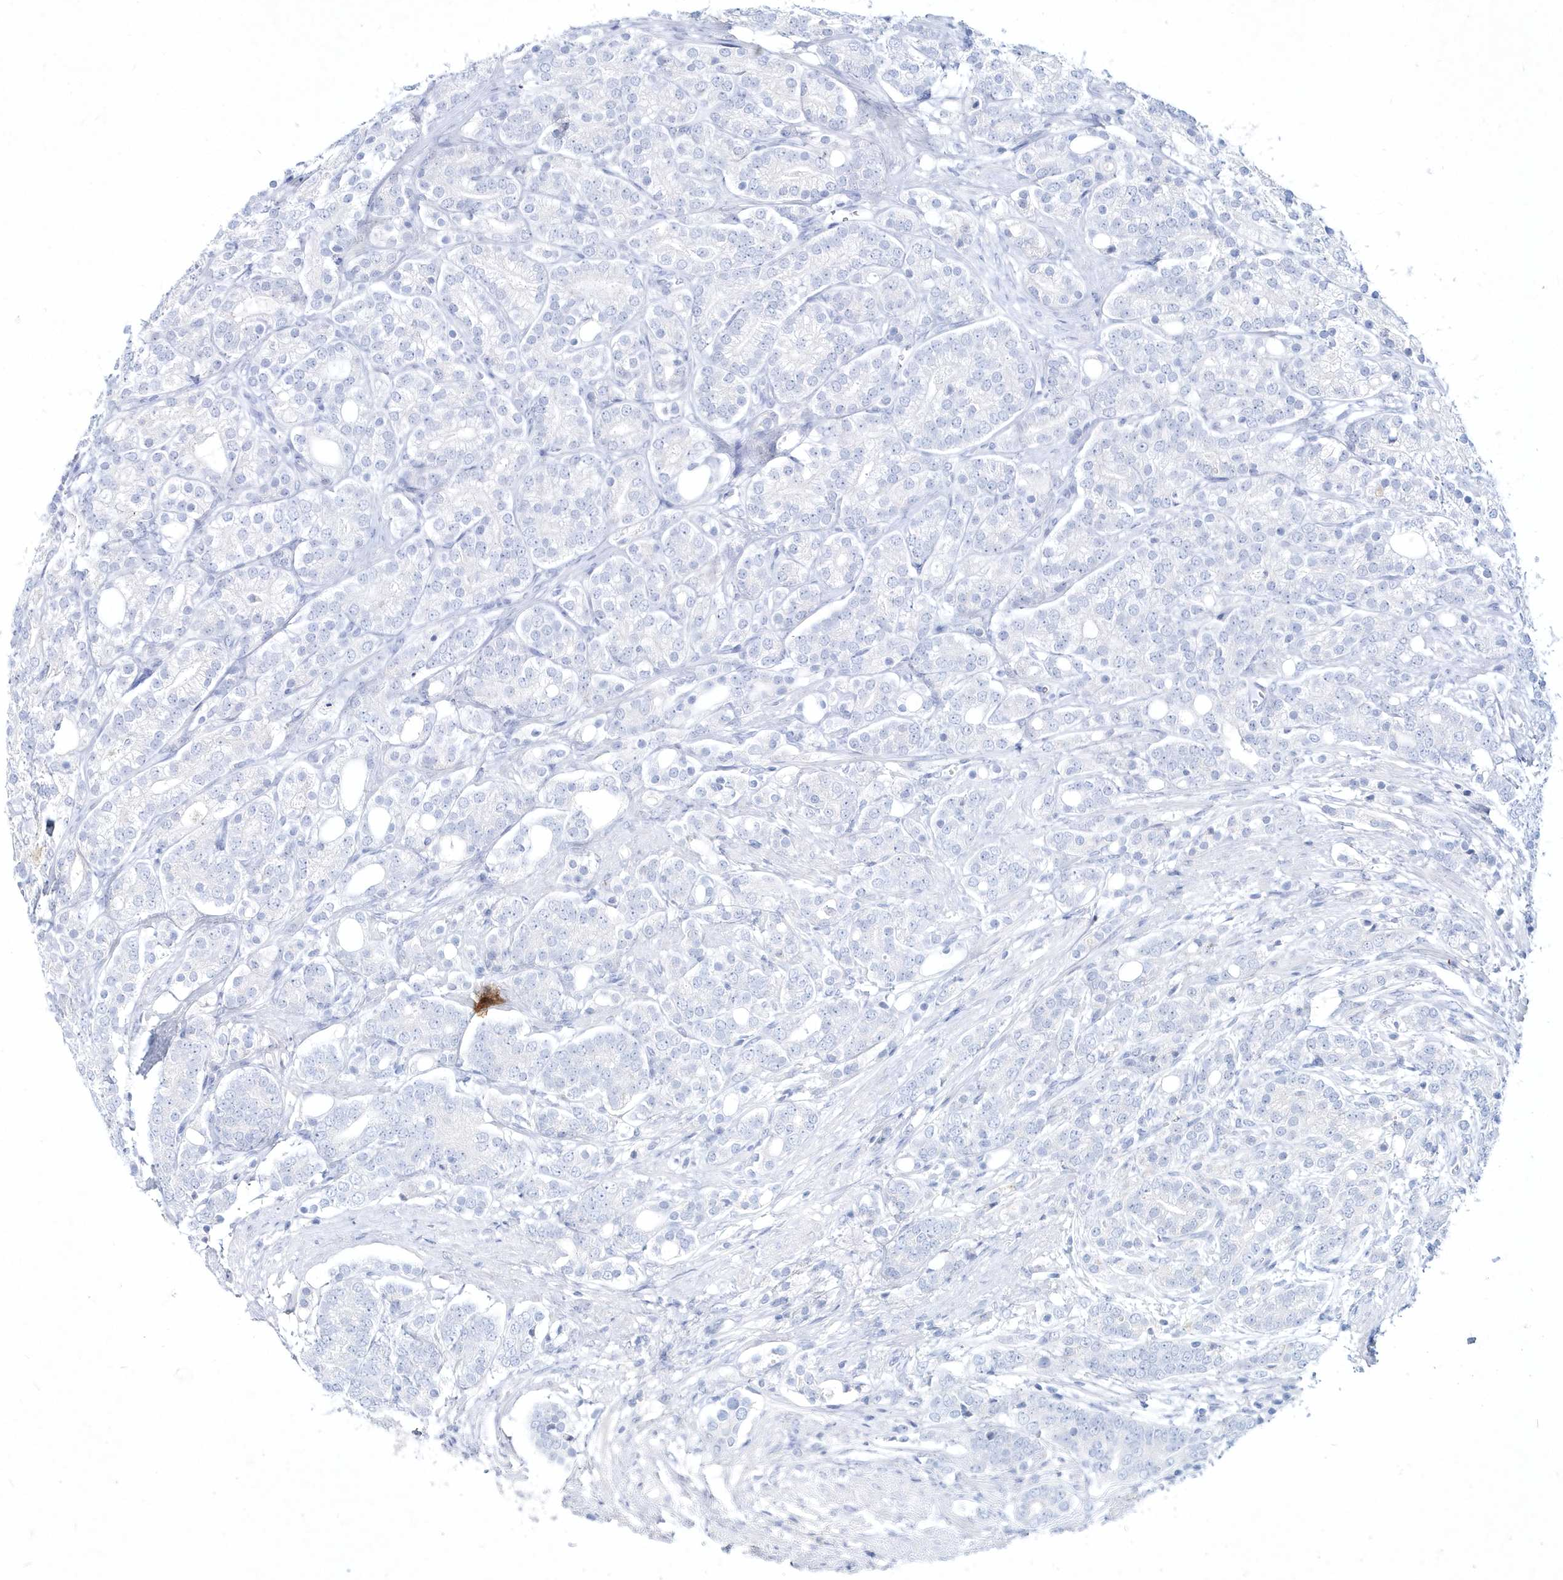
{"staining": {"intensity": "negative", "quantity": "none", "location": "none"}, "tissue": "prostate cancer", "cell_type": "Tumor cells", "image_type": "cancer", "snomed": [{"axis": "morphology", "description": "Adenocarcinoma, High grade"}, {"axis": "topography", "description": "Prostate"}], "caption": "The immunohistochemistry (IHC) histopathology image has no significant staining in tumor cells of prostate cancer (adenocarcinoma (high-grade)) tissue.", "gene": "SPINK7", "patient": {"sex": "male", "age": 57}}